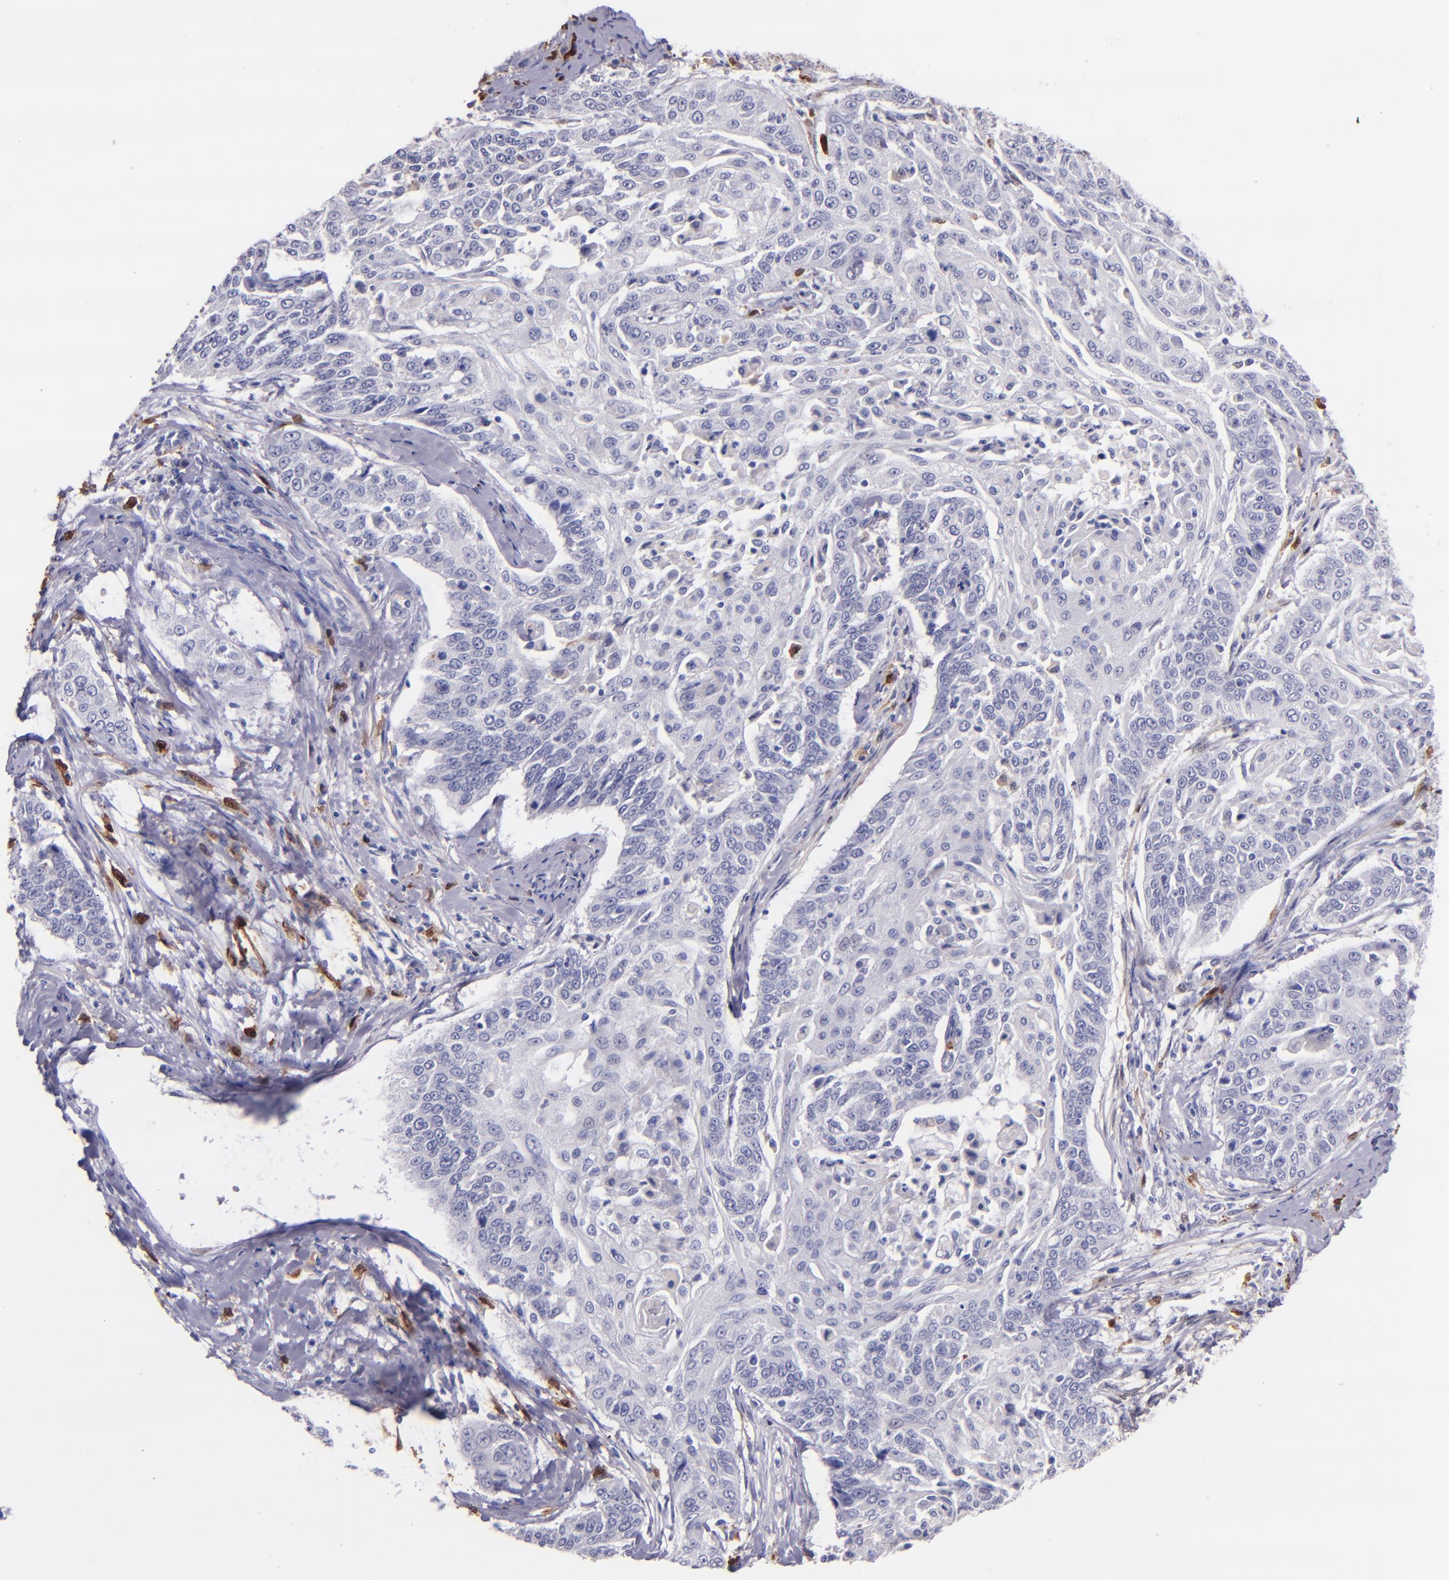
{"staining": {"intensity": "negative", "quantity": "none", "location": "none"}, "tissue": "cervical cancer", "cell_type": "Tumor cells", "image_type": "cancer", "snomed": [{"axis": "morphology", "description": "Squamous cell carcinoma, NOS"}, {"axis": "topography", "description": "Cervix"}], "caption": "This is an immunohistochemistry micrograph of human cervical cancer (squamous cell carcinoma). There is no expression in tumor cells.", "gene": "F13A1", "patient": {"sex": "female", "age": 64}}